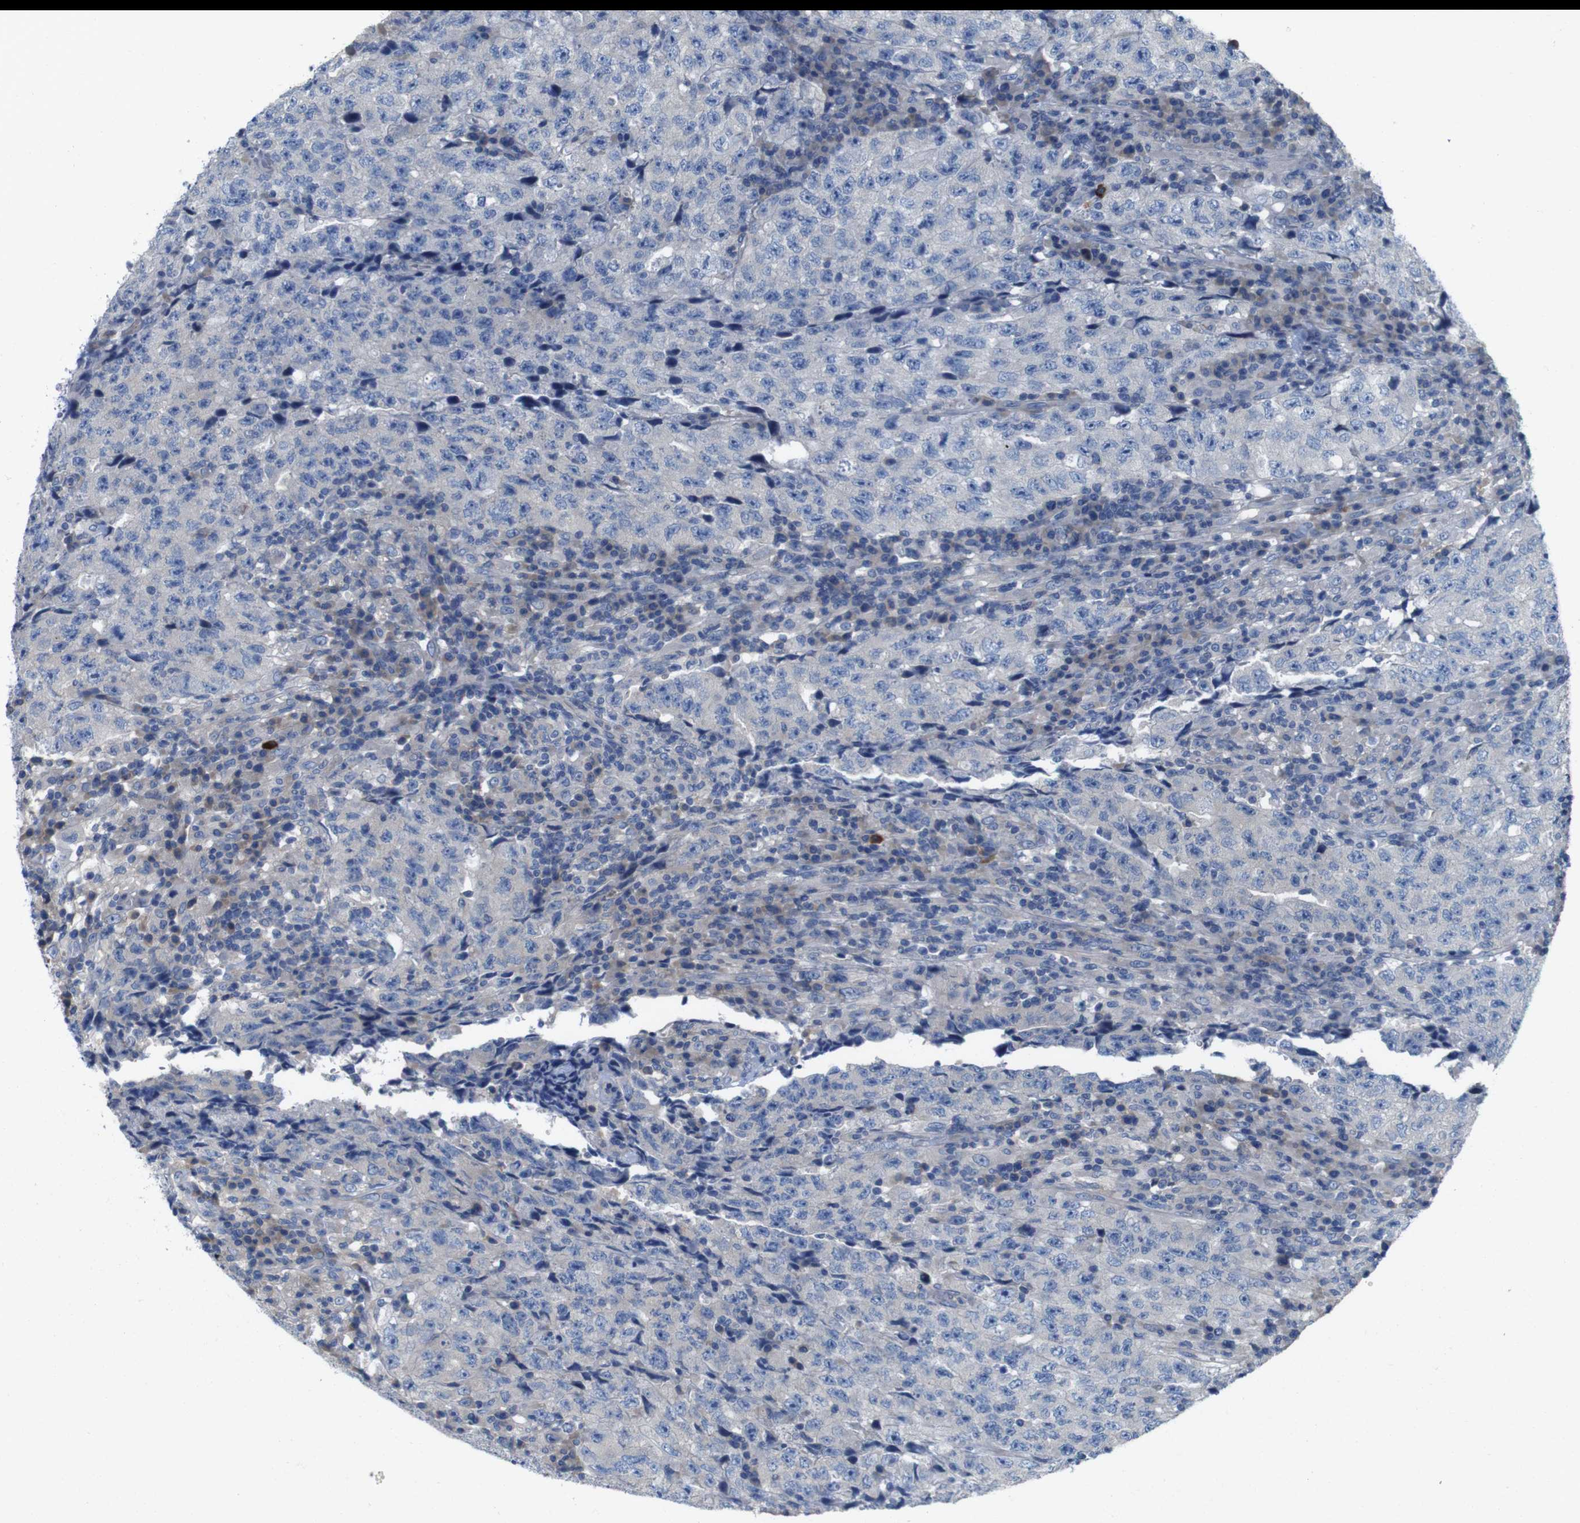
{"staining": {"intensity": "negative", "quantity": "none", "location": "none"}, "tissue": "testis cancer", "cell_type": "Tumor cells", "image_type": "cancer", "snomed": [{"axis": "morphology", "description": "Necrosis, NOS"}, {"axis": "morphology", "description": "Carcinoma, Embryonal, NOS"}, {"axis": "topography", "description": "Testis"}], "caption": "There is no significant expression in tumor cells of embryonal carcinoma (testis).", "gene": "MYEOV", "patient": {"sex": "male", "age": 19}}